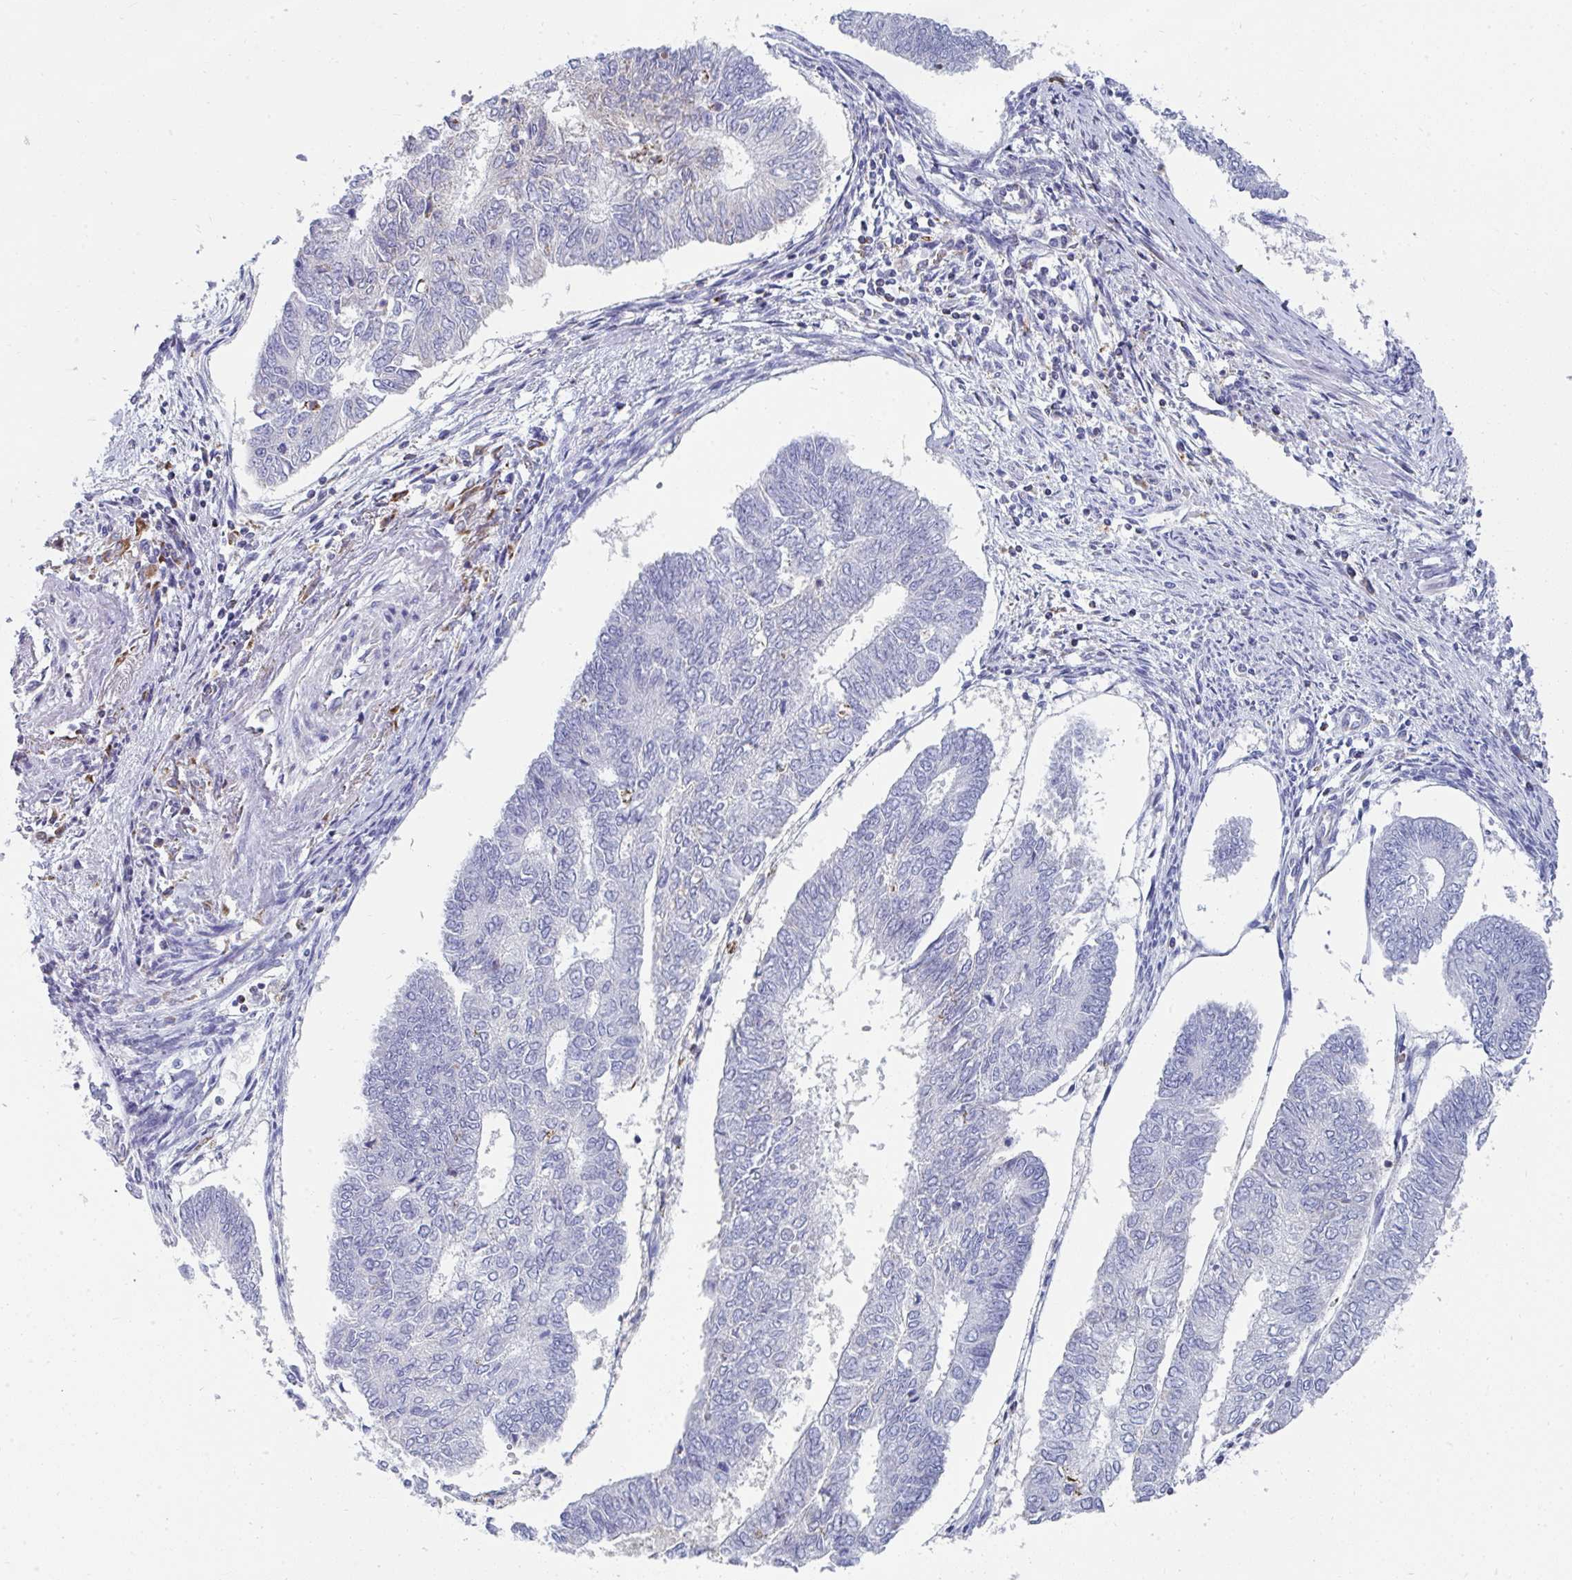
{"staining": {"intensity": "negative", "quantity": "none", "location": "none"}, "tissue": "endometrial cancer", "cell_type": "Tumor cells", "image_type": "cancer", "snomed": [{"axis": "morphology", "description": "Adenocarcinoma, NOS"}, {"axis": "topography", "description": "Endometrium"}], "caption": "IHC of adenocarcinoma (endometrial) demonstrates no staining in tumor cells. Nuclei are stained in blue.", "gene": "MGAM2", "patient": {"sex": "female", "age": 68}}